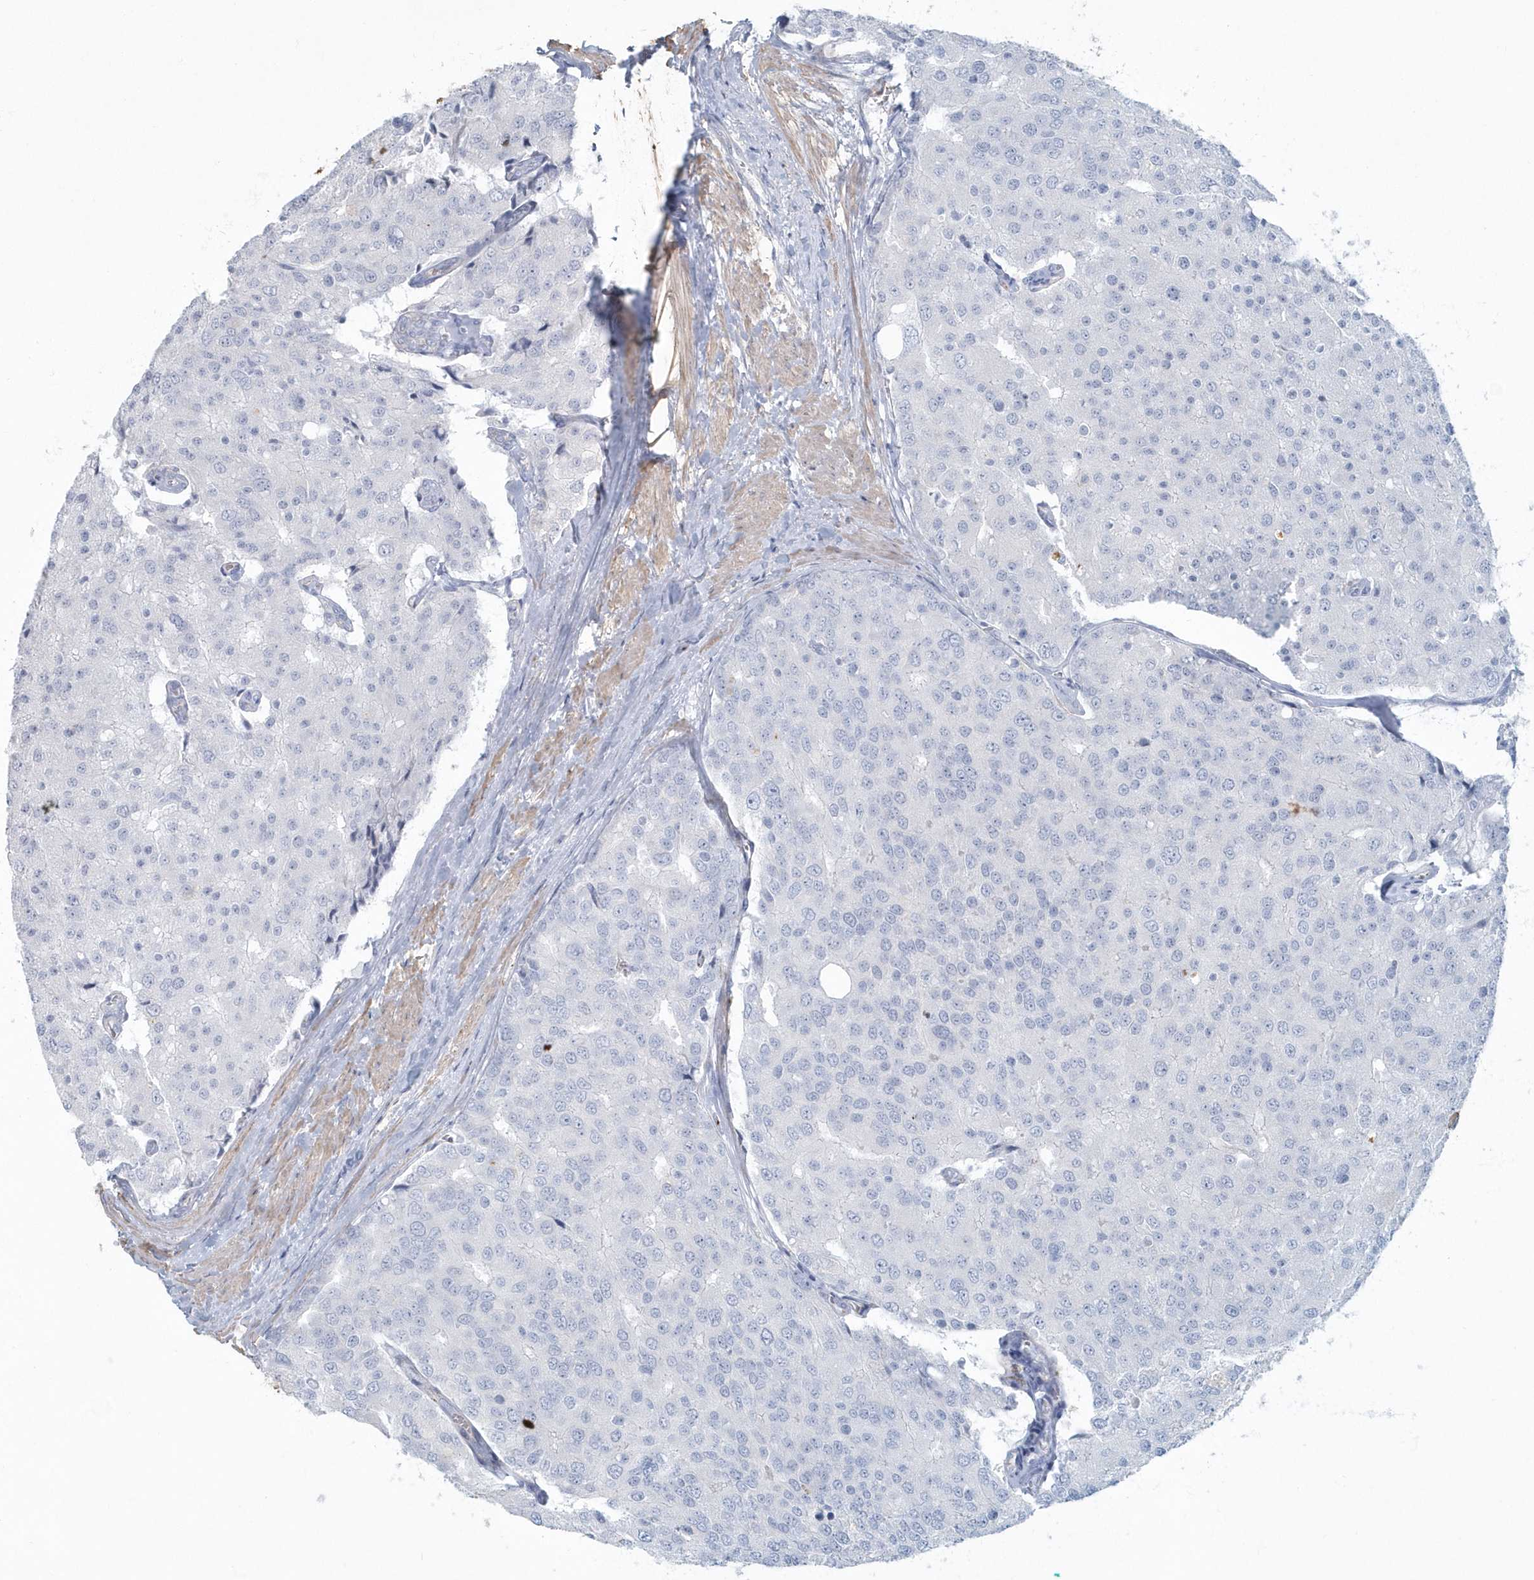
{"staining": {"intensity": "negative", "quantity": "none", "location": "none"}, "tissue": "prostate cancer", "cell_type": "Tumor cells", "image_type": "cancer", "snomed": [{"axis": "morphology", "description": "Adenocarcinoma, High grade"}, {"axis": "topography", "description": "Prostate"}], "caption": "DAB (3,3'-diaminobenzidine) immunohistochemical staining of human prostate high-grade adenocarcinoma displays no significant expression in tumor cells.", "gene": "MYOT", "patient": {"sex": "male", "age": 50}}